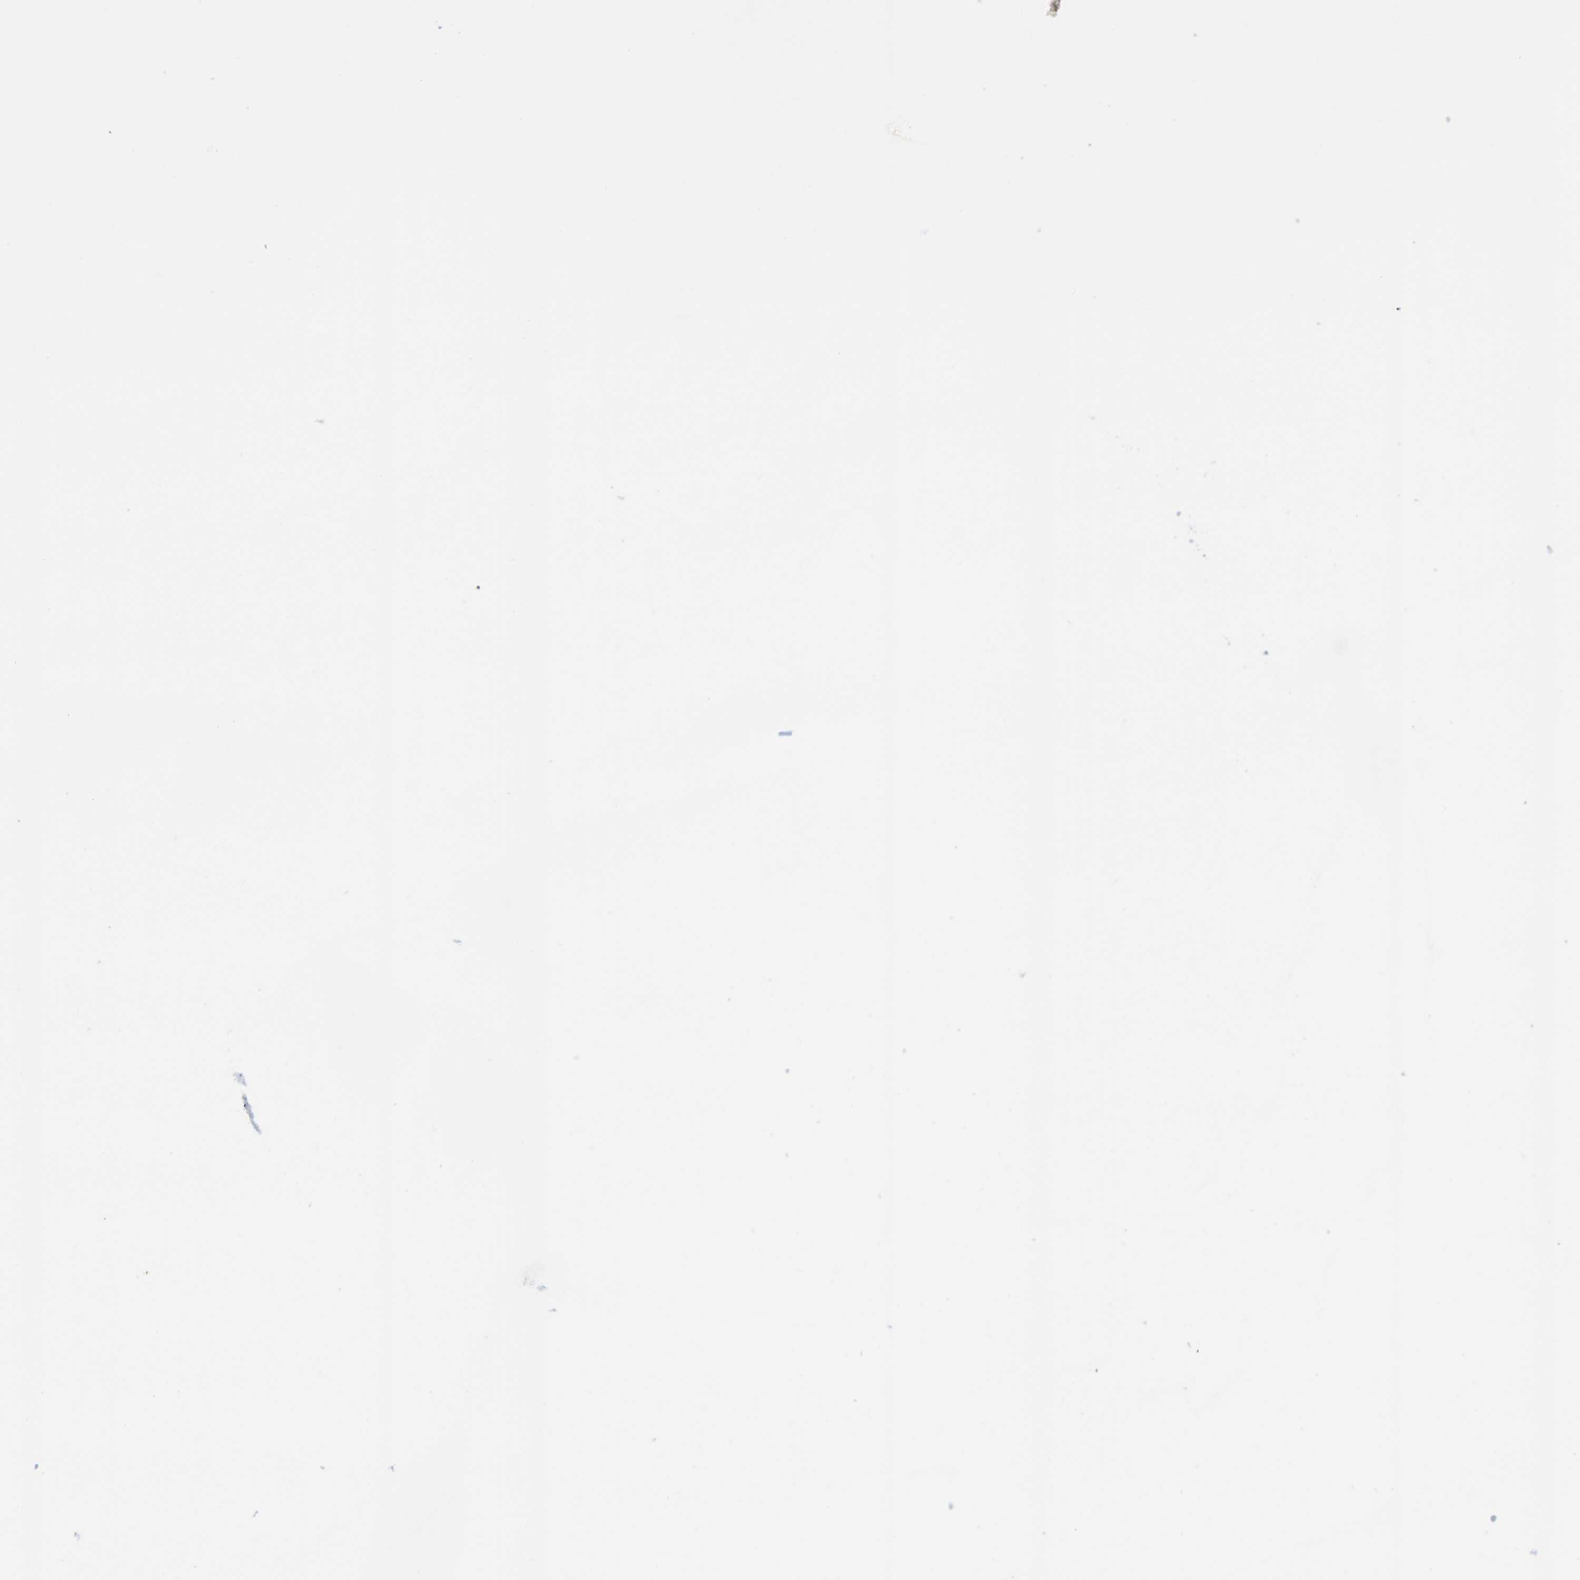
{"staining": {"intensity": "moderate", "quantity": "<25%", "location": "cytoplasmic/membranous,nuclear"}, "tissue": "endometrial cancer", "cell_type": "Tumor cells", "image_type": "cancer", "snomed": [{"axis": "morphology", "description": "Normal tissue, NOS"}, {"axis": "morphology", "description": "Adenocarcinoma, NOS"}, {"axis": "topography", "description": "Endometrium"}], "caption": "Immunohistochemistry (IHC) (DAB (3,3'-diaminobenzidine)) staining of human adenocarcinoma (endometrial) shows moderate cytoplasmic/membranous and nuclear protein staining in about <25% of tumor cells. (DAB (3,3'-diaminobenzidine) = brown stain, brightfield microscopy at high magnification).", "gene": "LMNB2", "patient": {"sex": "female", "age": 53}}